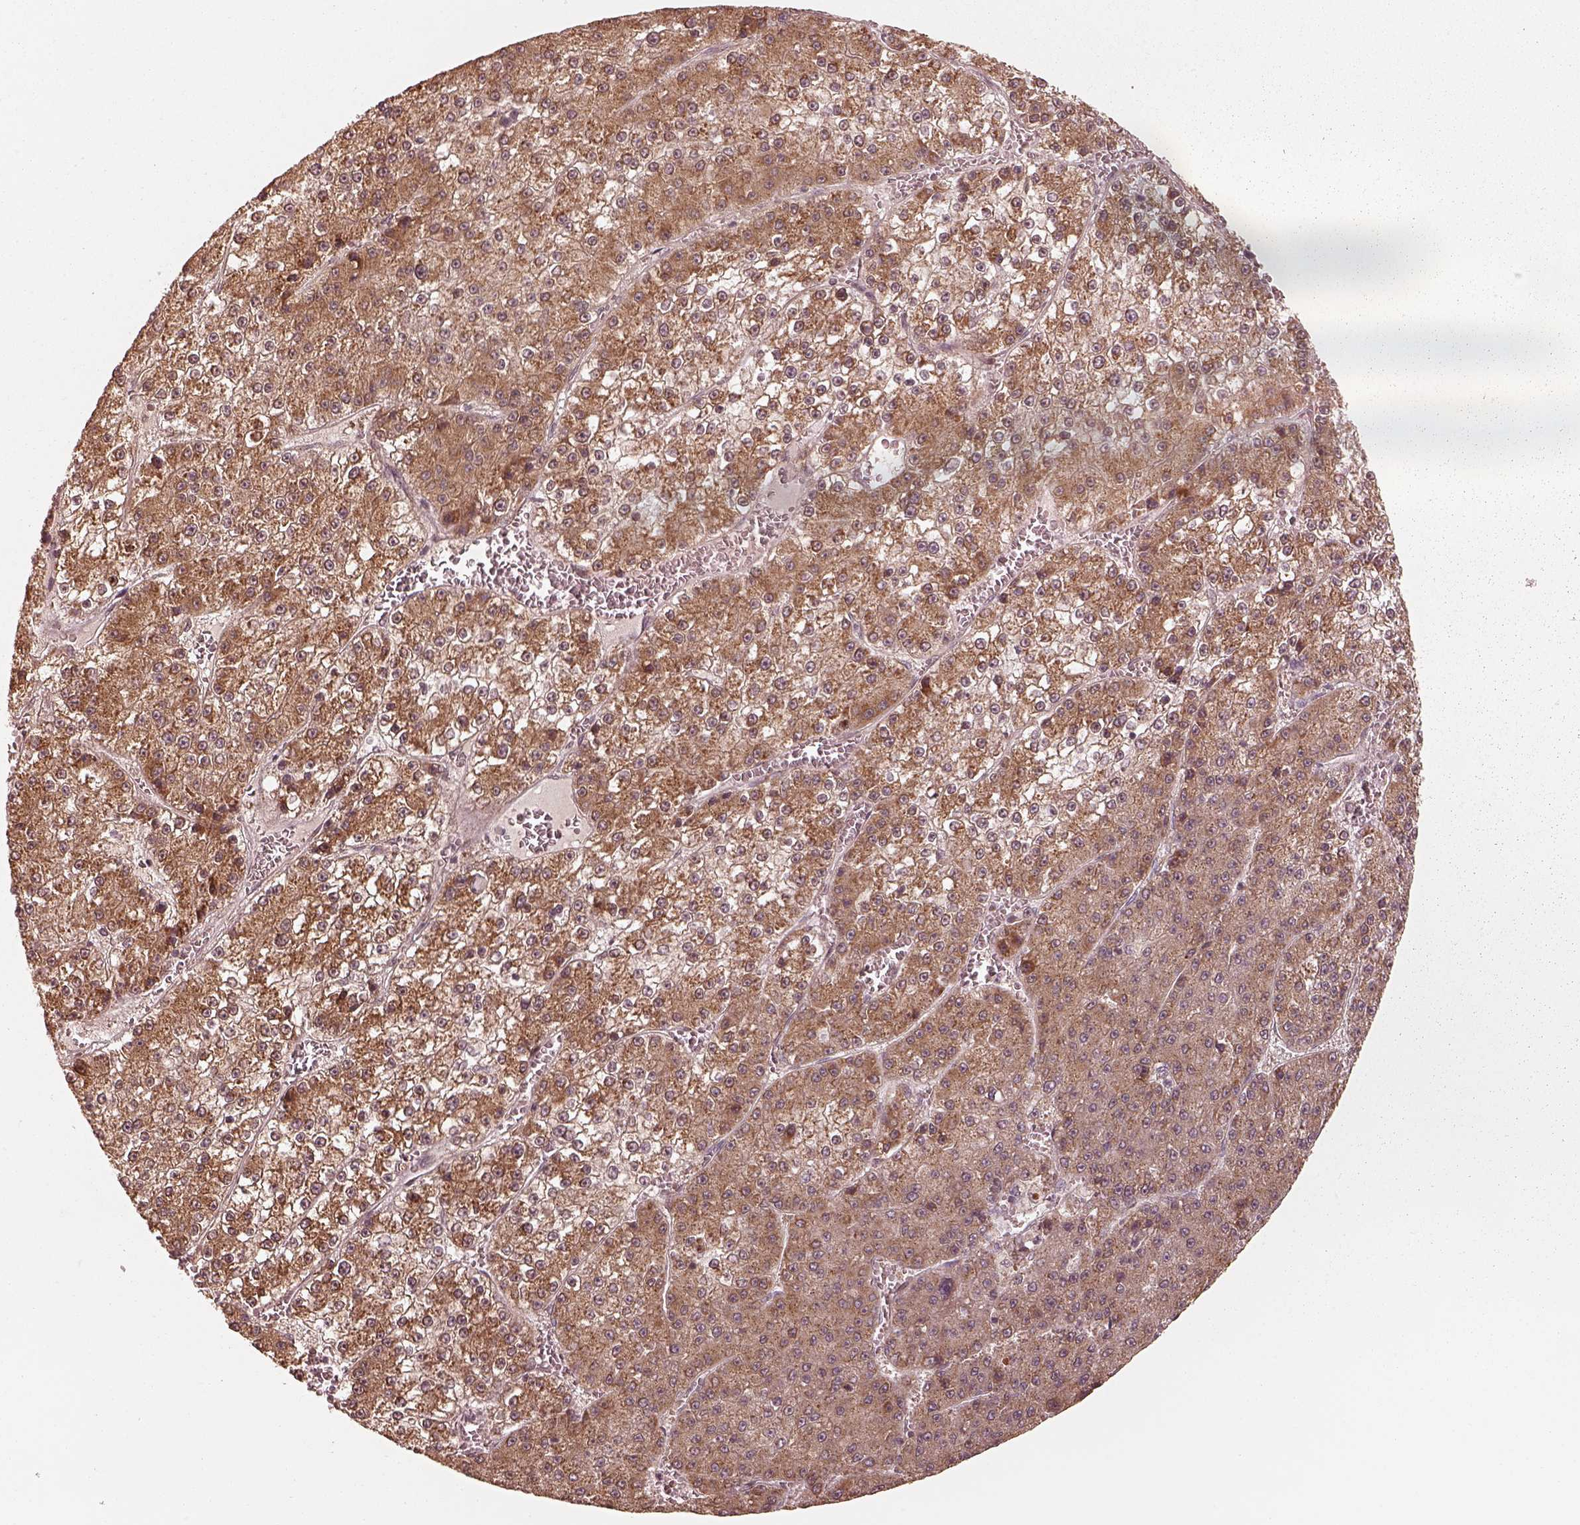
{"staining": {"intensity": "moderate", "quantity": ">75%", "location": "cytoplasmic/membranous"}, "tissue": "liver cancer", "cell_type": "Tumor cells", "image_type": "cancer", "snomed": [{"axis": "morphology", "description": "Carcinoma, Hepatocellular, NOS"}, {"axis": "topography", "description": "Liver"}], "caption": "Immunohistochemical staining of human liver cancer demonstrates medium levels of moderate cytoplasmic/membranous expression in about >75% of tumor cells.", "gene": "DNAJC25", "patient": {"sex": "female", "age": 73}}